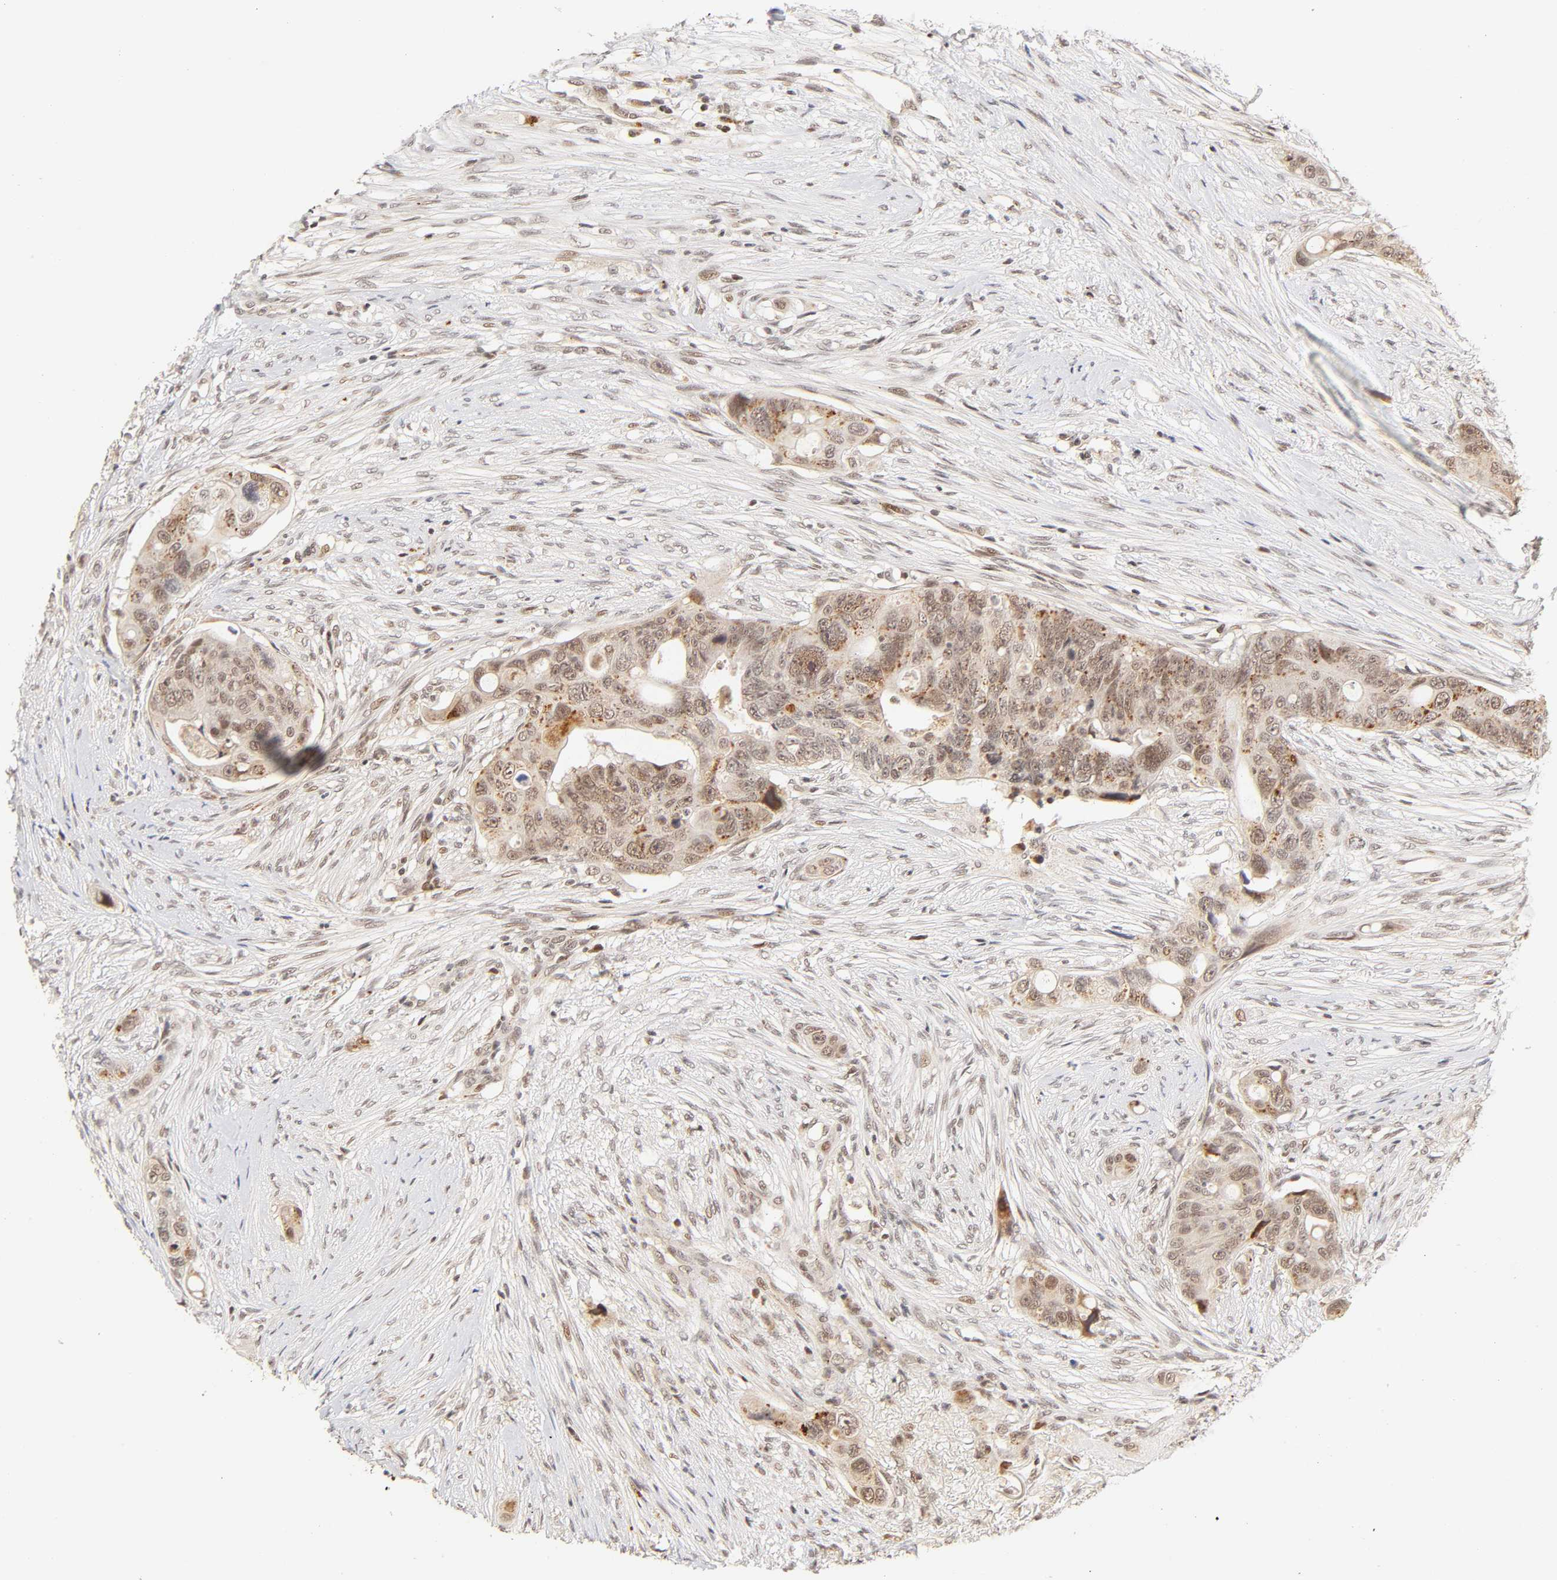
{"staining": {"intensity": "weak", "quantity": "25%-75%", "location": "cytoplasmic/membranous,nuclear"}, "tissue": "colorectal cancer", "cell_type": "Tumor cells", "image_type": "cancer", "snomed": [{"axis": "morphology", "description": "Adenocarcinoma, NOS"}, {"axis": "topography", "description": "Colon"}], "caption": "Colorectal cancer stained with a brown dye demonstrates weak cytoplasmic/membranous and nuclear positive staining in about 25%-75% of tumor cells.", "gene": "TAF10", "patient": {"sex": "female", "age": 57}}